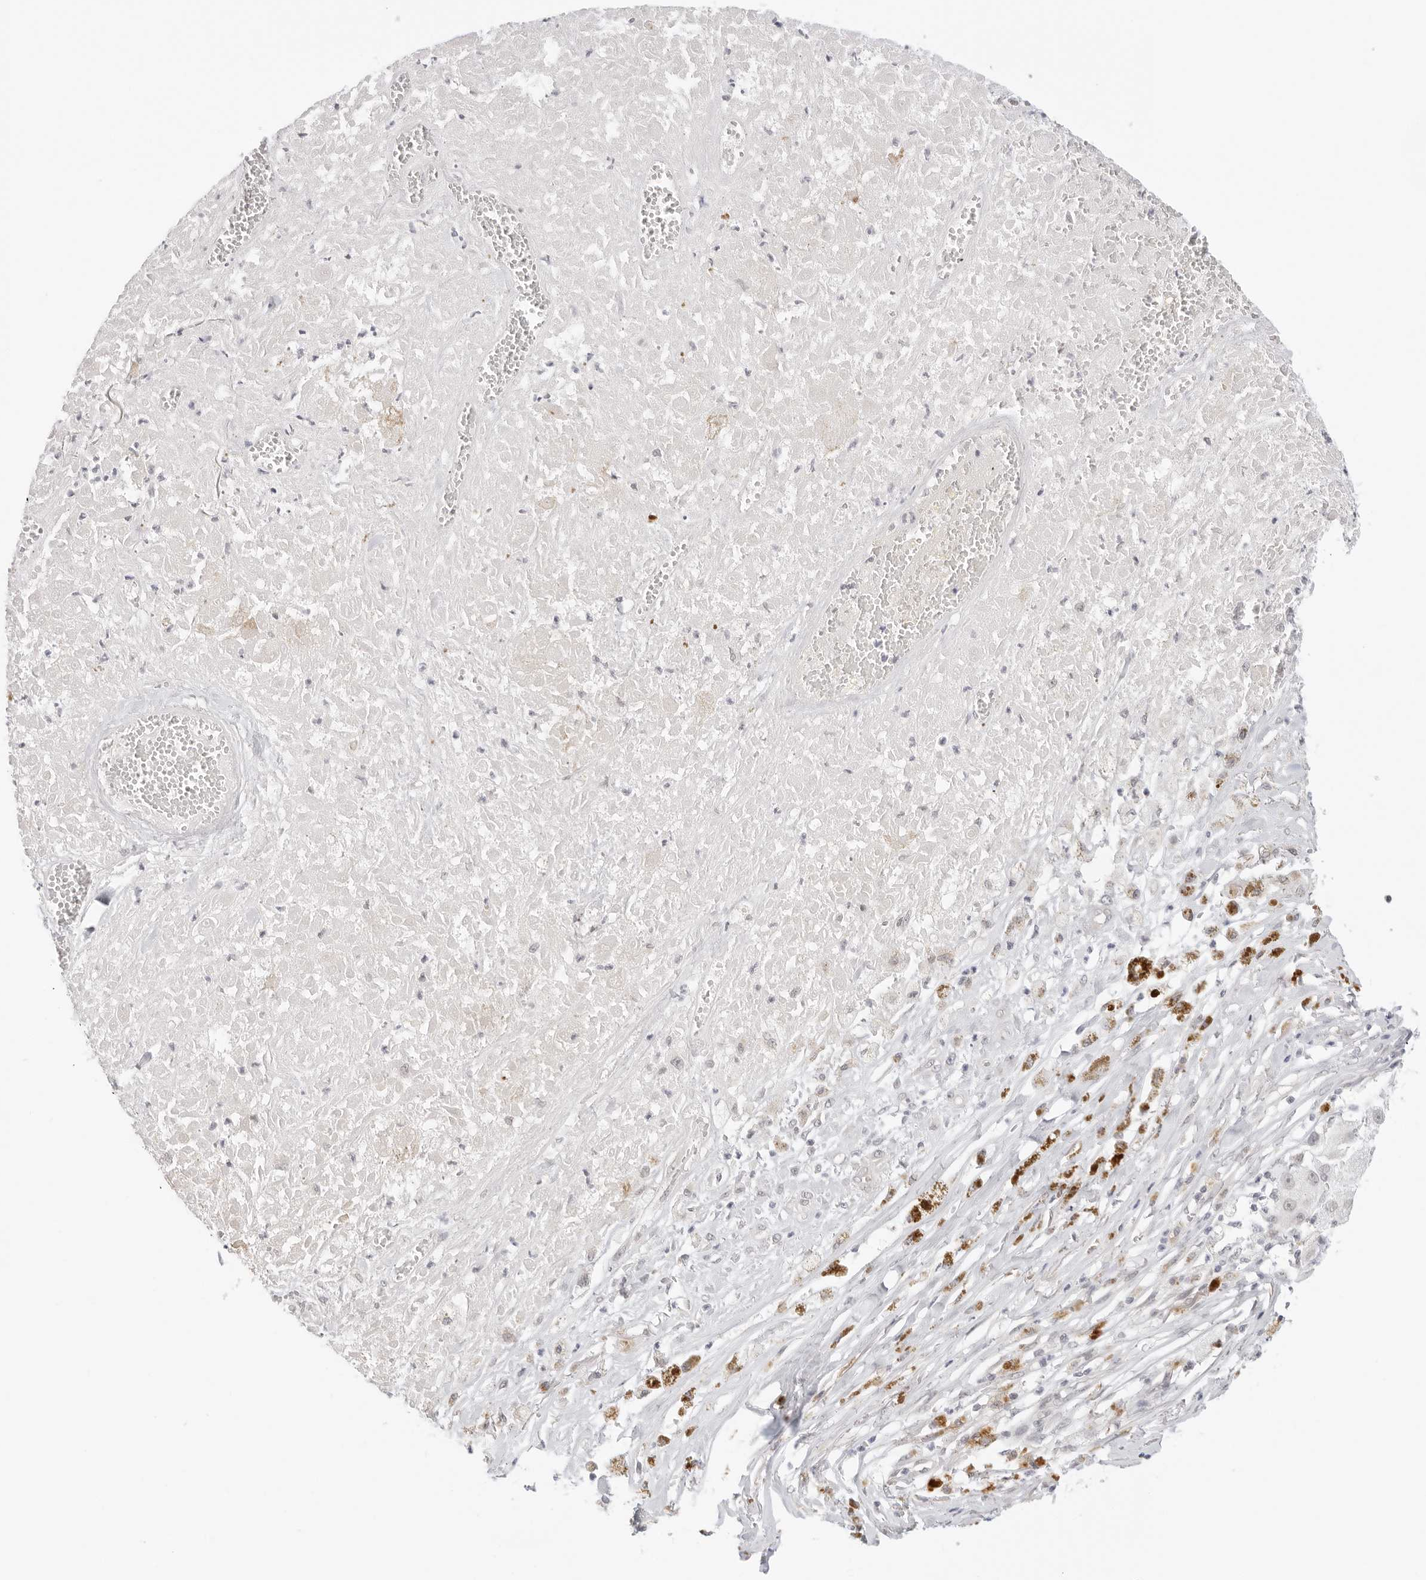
{"staining": {"intensity": "weak", "quantity": "<25%", "location": "nuclear"}, "tissue": "melanoma", "cell_type": "Tumor cells", "image_type": "cancer", "snomed": [{"axis": "morphology", "description": "Necrosis, NOS"}, {"axis": "morphology", "description": "Malignant melanoma, NOS"}, {"axis": "topography", "description": "Skin"}], "caption": "High magnification brightfield microscopy of malignant melanoma stained with DAB (3,3'-diaminobenzidine) (brown) and counterstained with hematoxylin (blue): tumor cells show no significant staining. (IHC, brightfield microscopy, high magnification).", "gene": "MED18", "patient": {"sex": "female", "age": 87}}